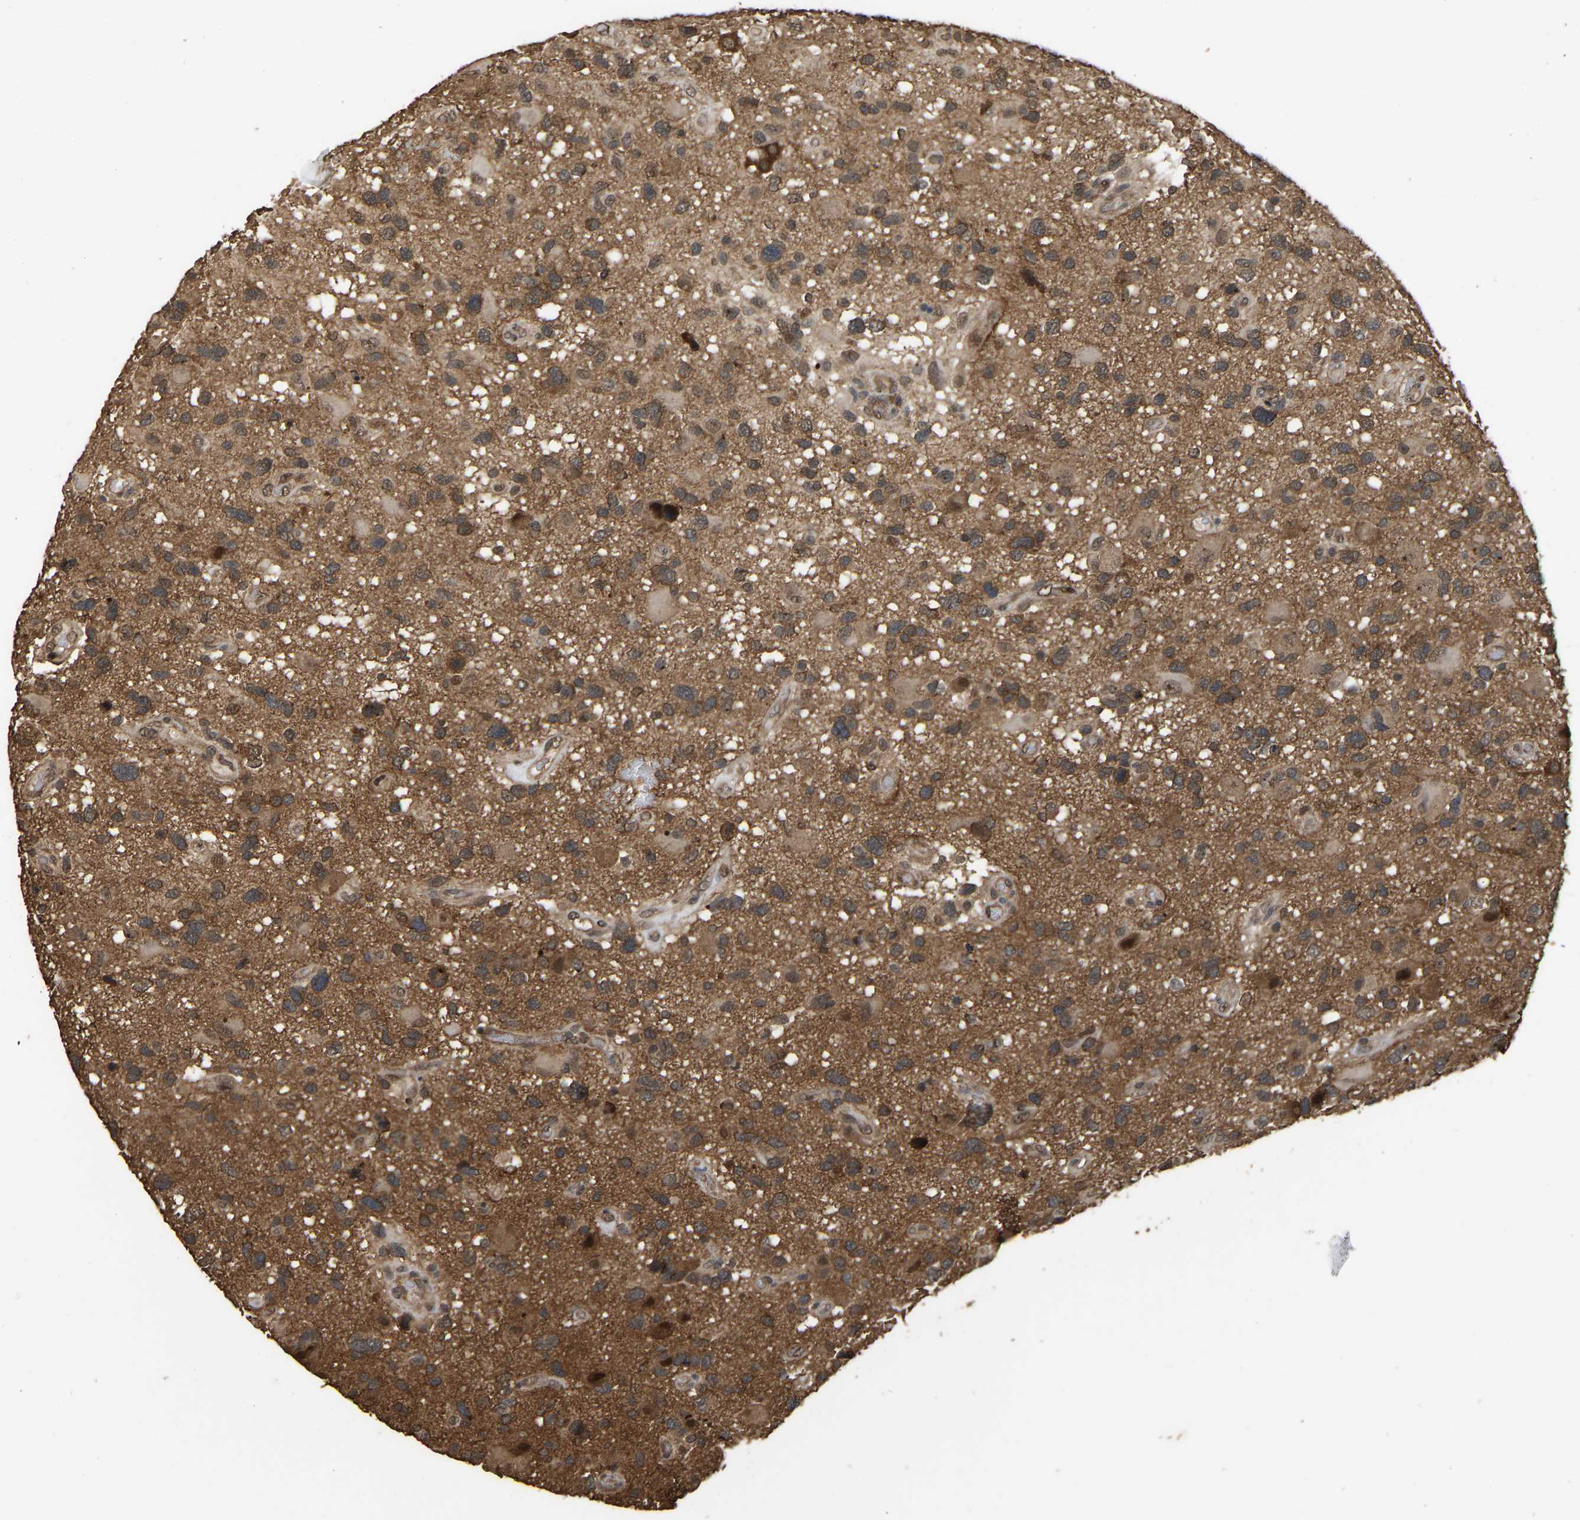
{"staining": {"intensity": "moderate", "quantity": ">75%", "location": "cytoplasmic/membranous"}, "tissue": "glioma", "cell_type": "Tumor cells", "image_type": "cancer", "snomed": [{"axis": "morphology", "description": "Glioma, malignant, High grade"}, {"axis": "topography", "description": "Brain"}], "caption": "Immunohistochemistry micrograph of neoplastic tissue: high-grade glioma (malignant) stained using immunohistochemistry reveals medium levels of moderate protein expression localized specifically in the cytoplasmic/membranous of tumor cells, appearing as a cytoplasmic/membranous brown color.", "gene": "ARHGAP23", "patient": {"sex": "male", "age": 33}}